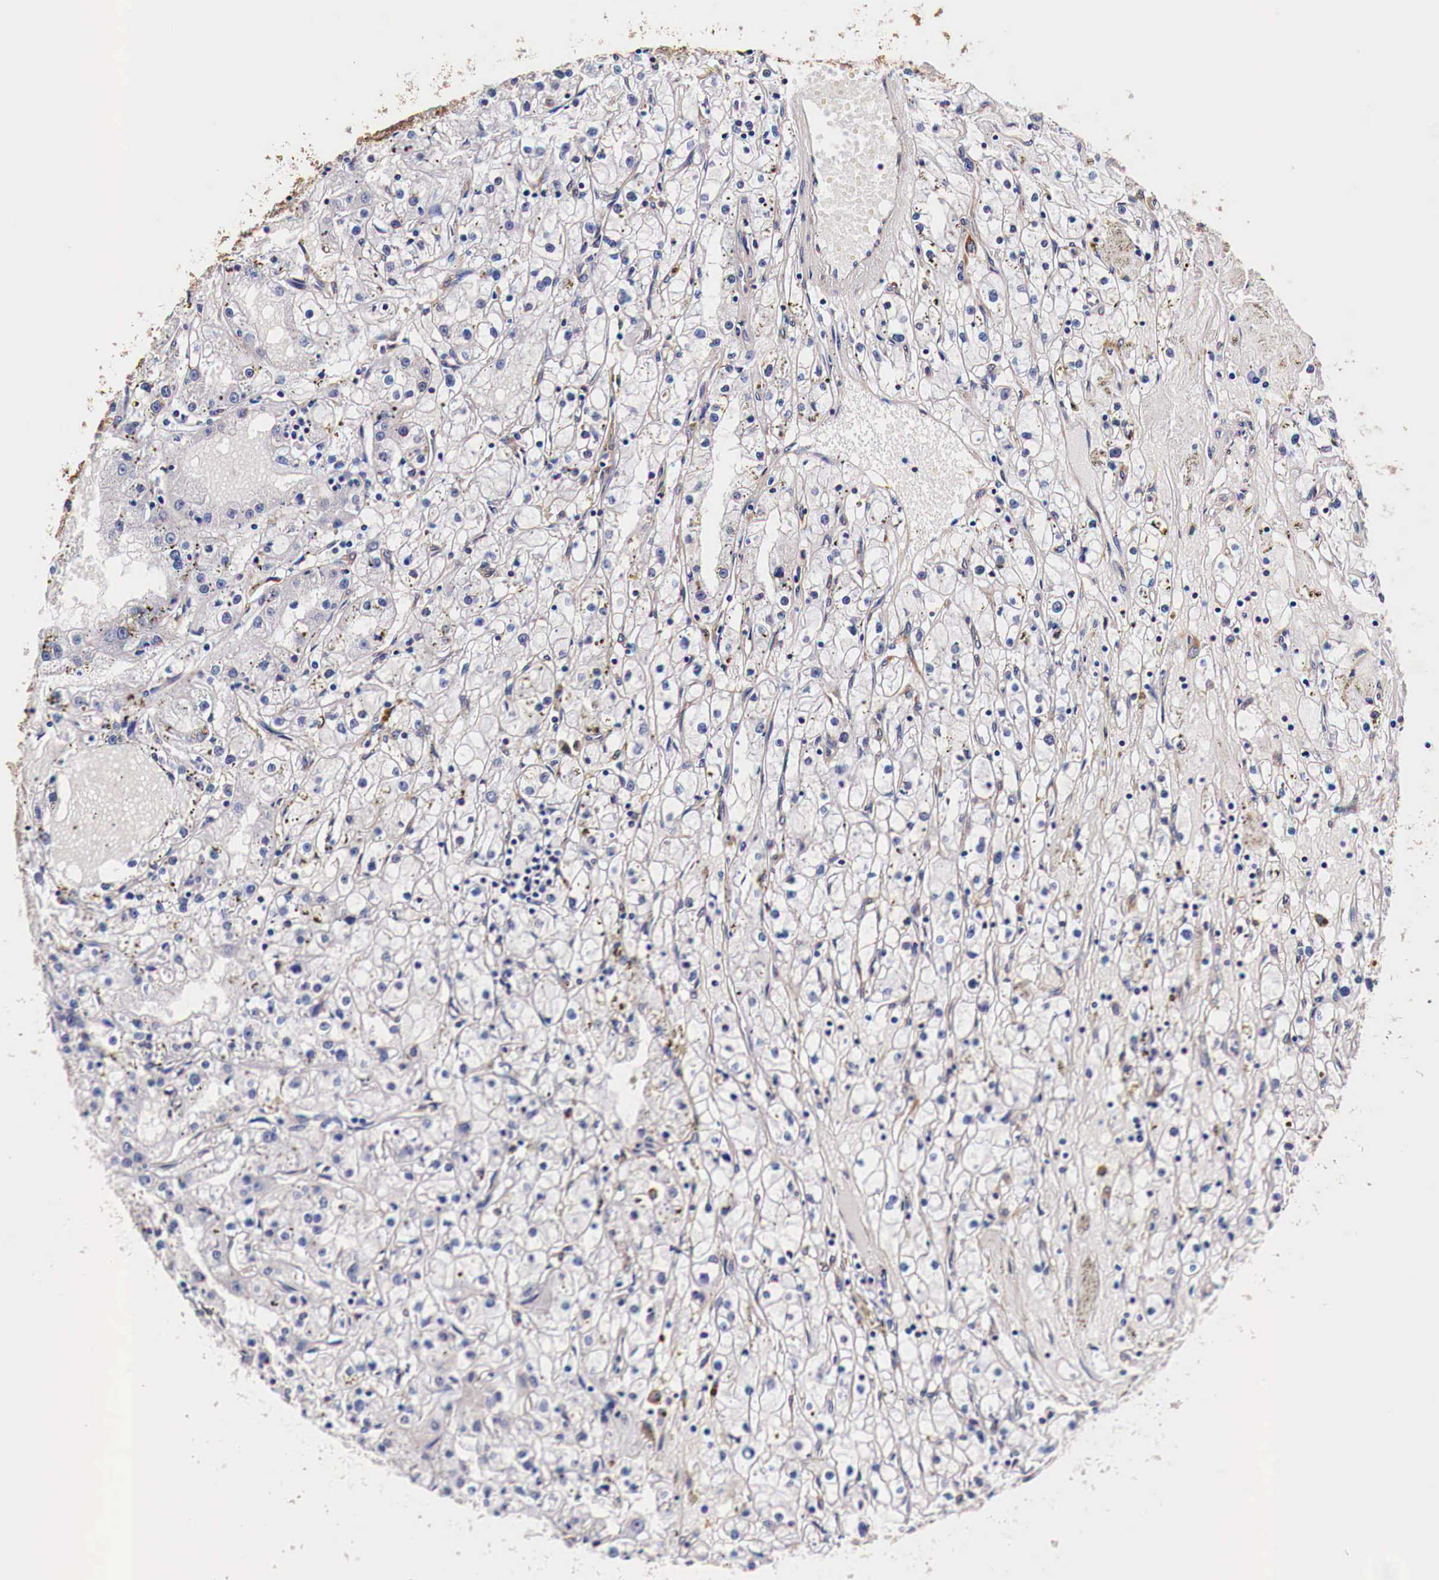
{"staining": {"intensity": "negative", "quantity": "none", "location": "none"}, "tissue": "renal cancer", "cell_type": "Tumor cells", "image_type": "cancer", "snomed": [{"axis": "morphology", "description": "Adenocarcinoma, NOS"}, {"axis": "topography", "description": "Kidney"}], "caption": "Renal adenocarcinoma was stained to show a protein in brown. There is no significant positivity in tumor cells.", "gene": "HSPB1", "patient": {"sex": "male", "age": 56}}